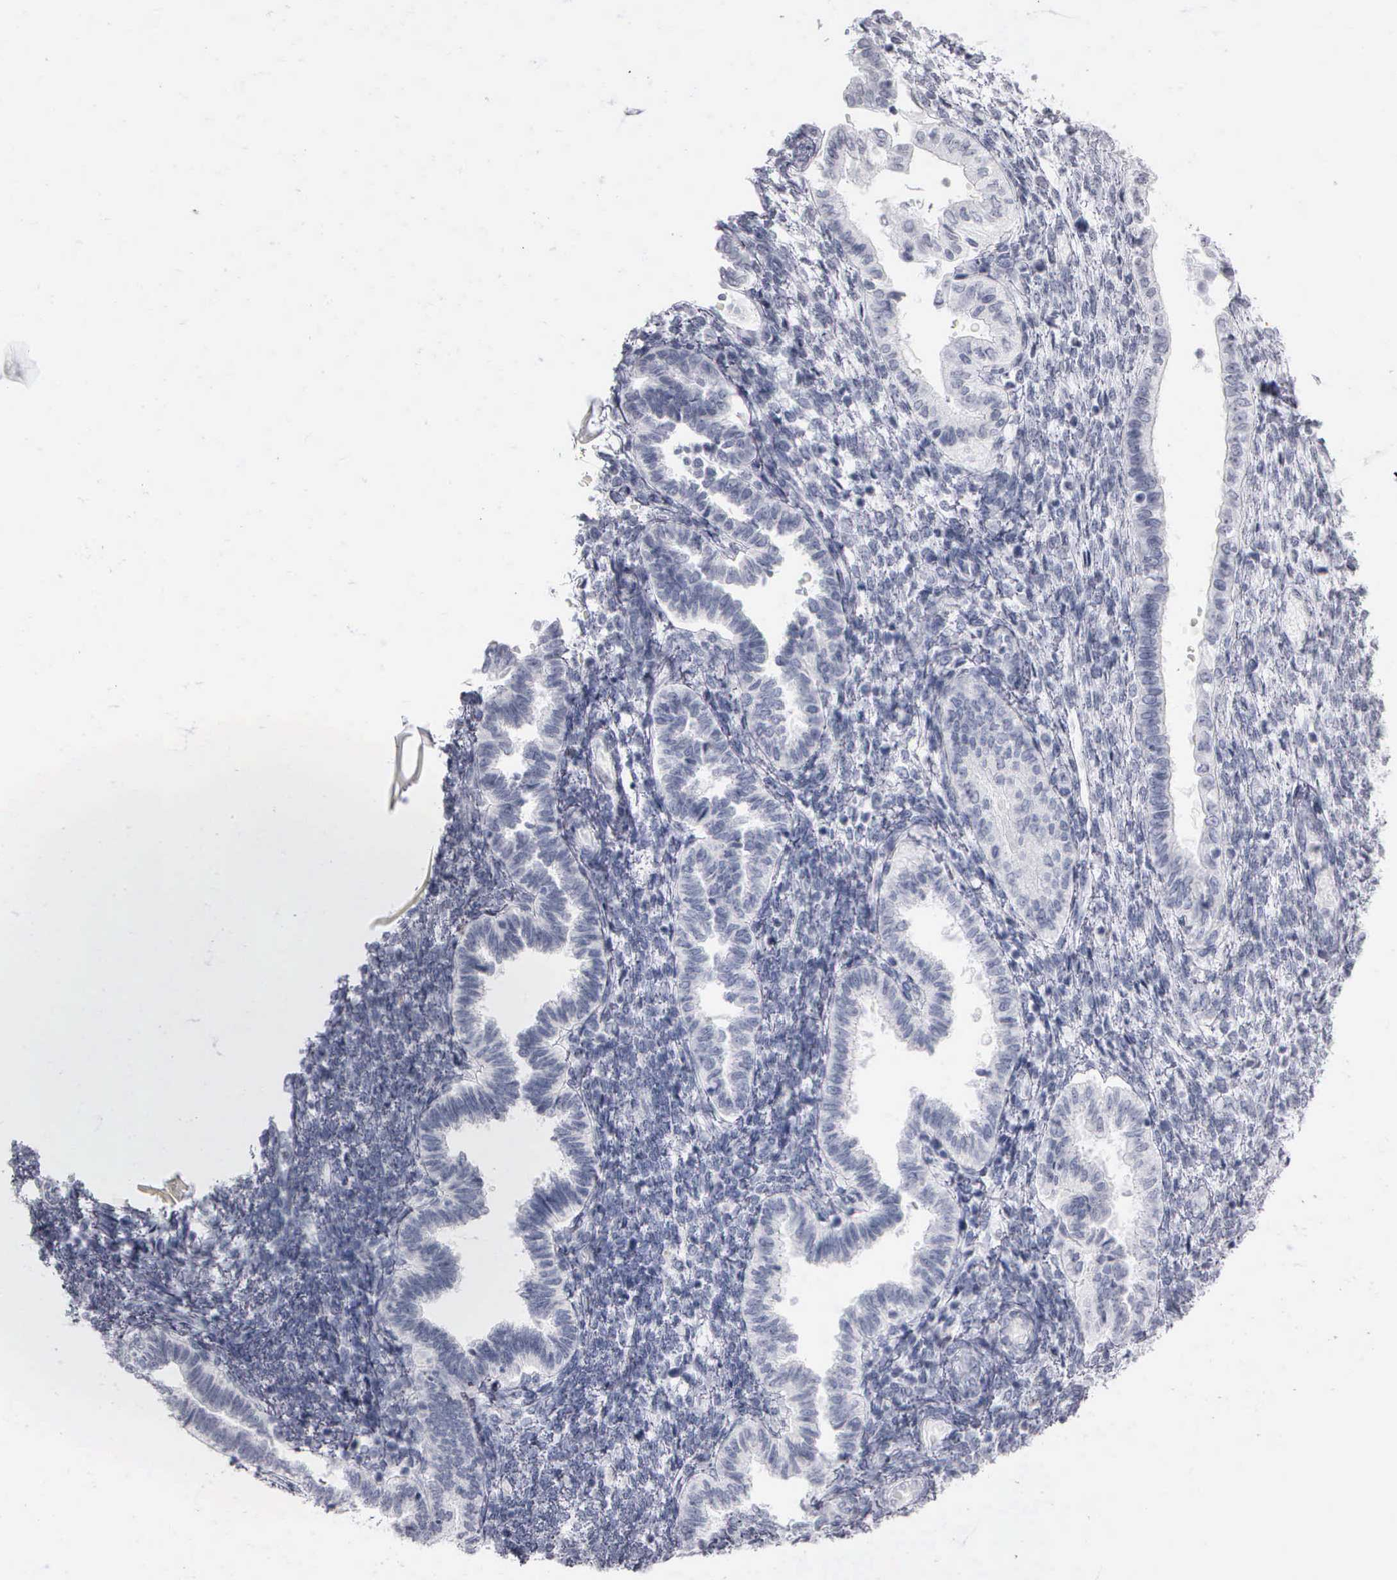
{"staining": {"intensity": "negative", "quantity": "none", "location": "none"}, "tissue": "endometrium", "cell_type": "Cells in endometrial stroma", "image_type": "normal", "snomed": [{"axis": "morphology", "description": "Normal tissue, NOS"}, {"axis": "topography", "description": "Endometrium"}], "caption": "Immunohistochemistry (IHC) image of unremarkable human endometrium stained for a protein (brown), which exhibits no expression in cells in endometrial stroma.", "gene": "NKX2", "patient": {"sex": "female", "age": 36}}